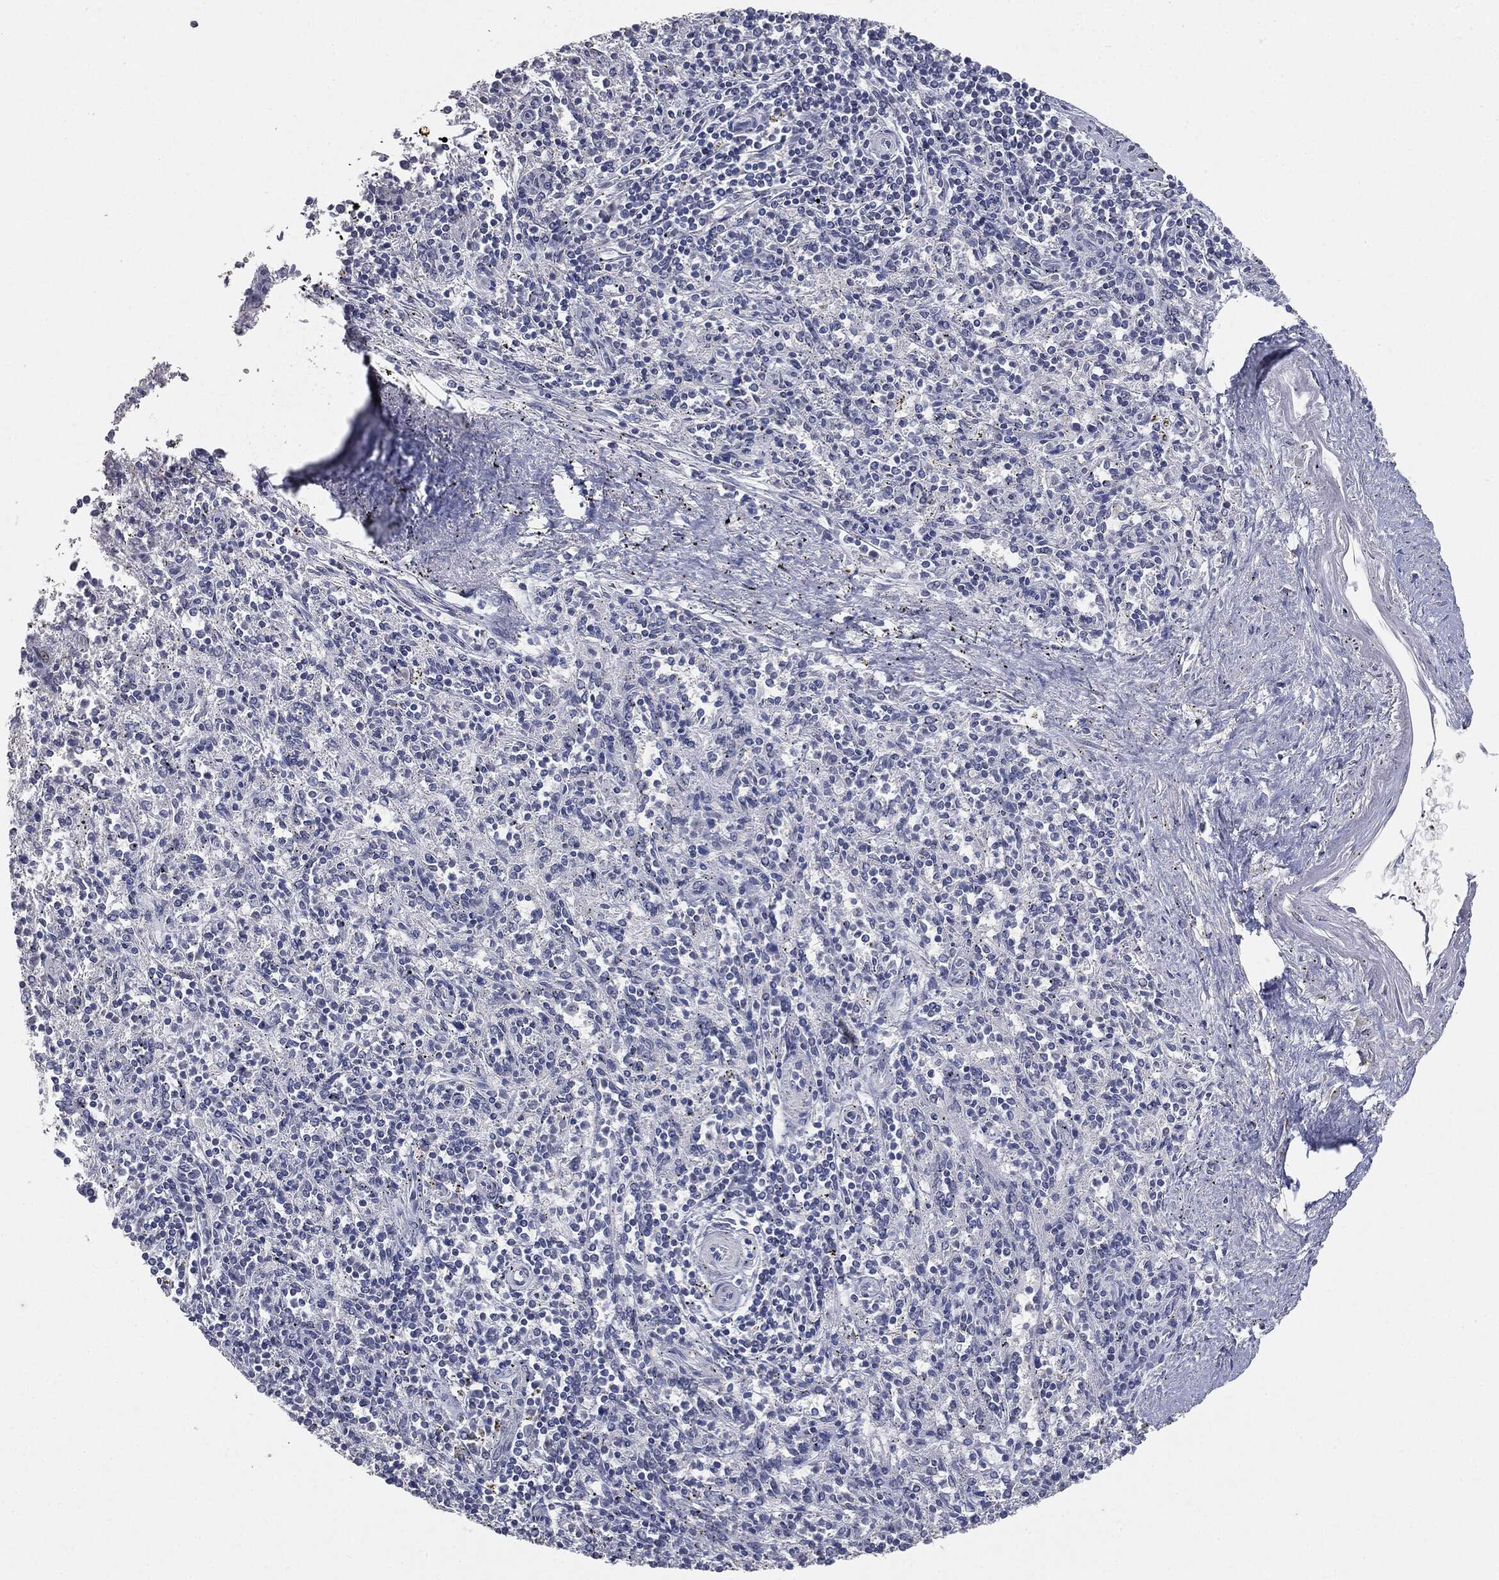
{"staining": {"intensity": "negative", "quantity": "none", "location": "none"}, "tissue": "spleen", "cell_type": "Cells in red pulp", "image_type": "normal", "snomed": [{"axis": "morphology", "description": "Normal tissue, NOS"}, {"axis": "topography", "description": "Spleen"}], "caption": "Spleen stained for a protein using IHC displays no staining cells in red pulp.", "gene": "SLC2A2", "patient": {"sex": "male", "age": 69}}